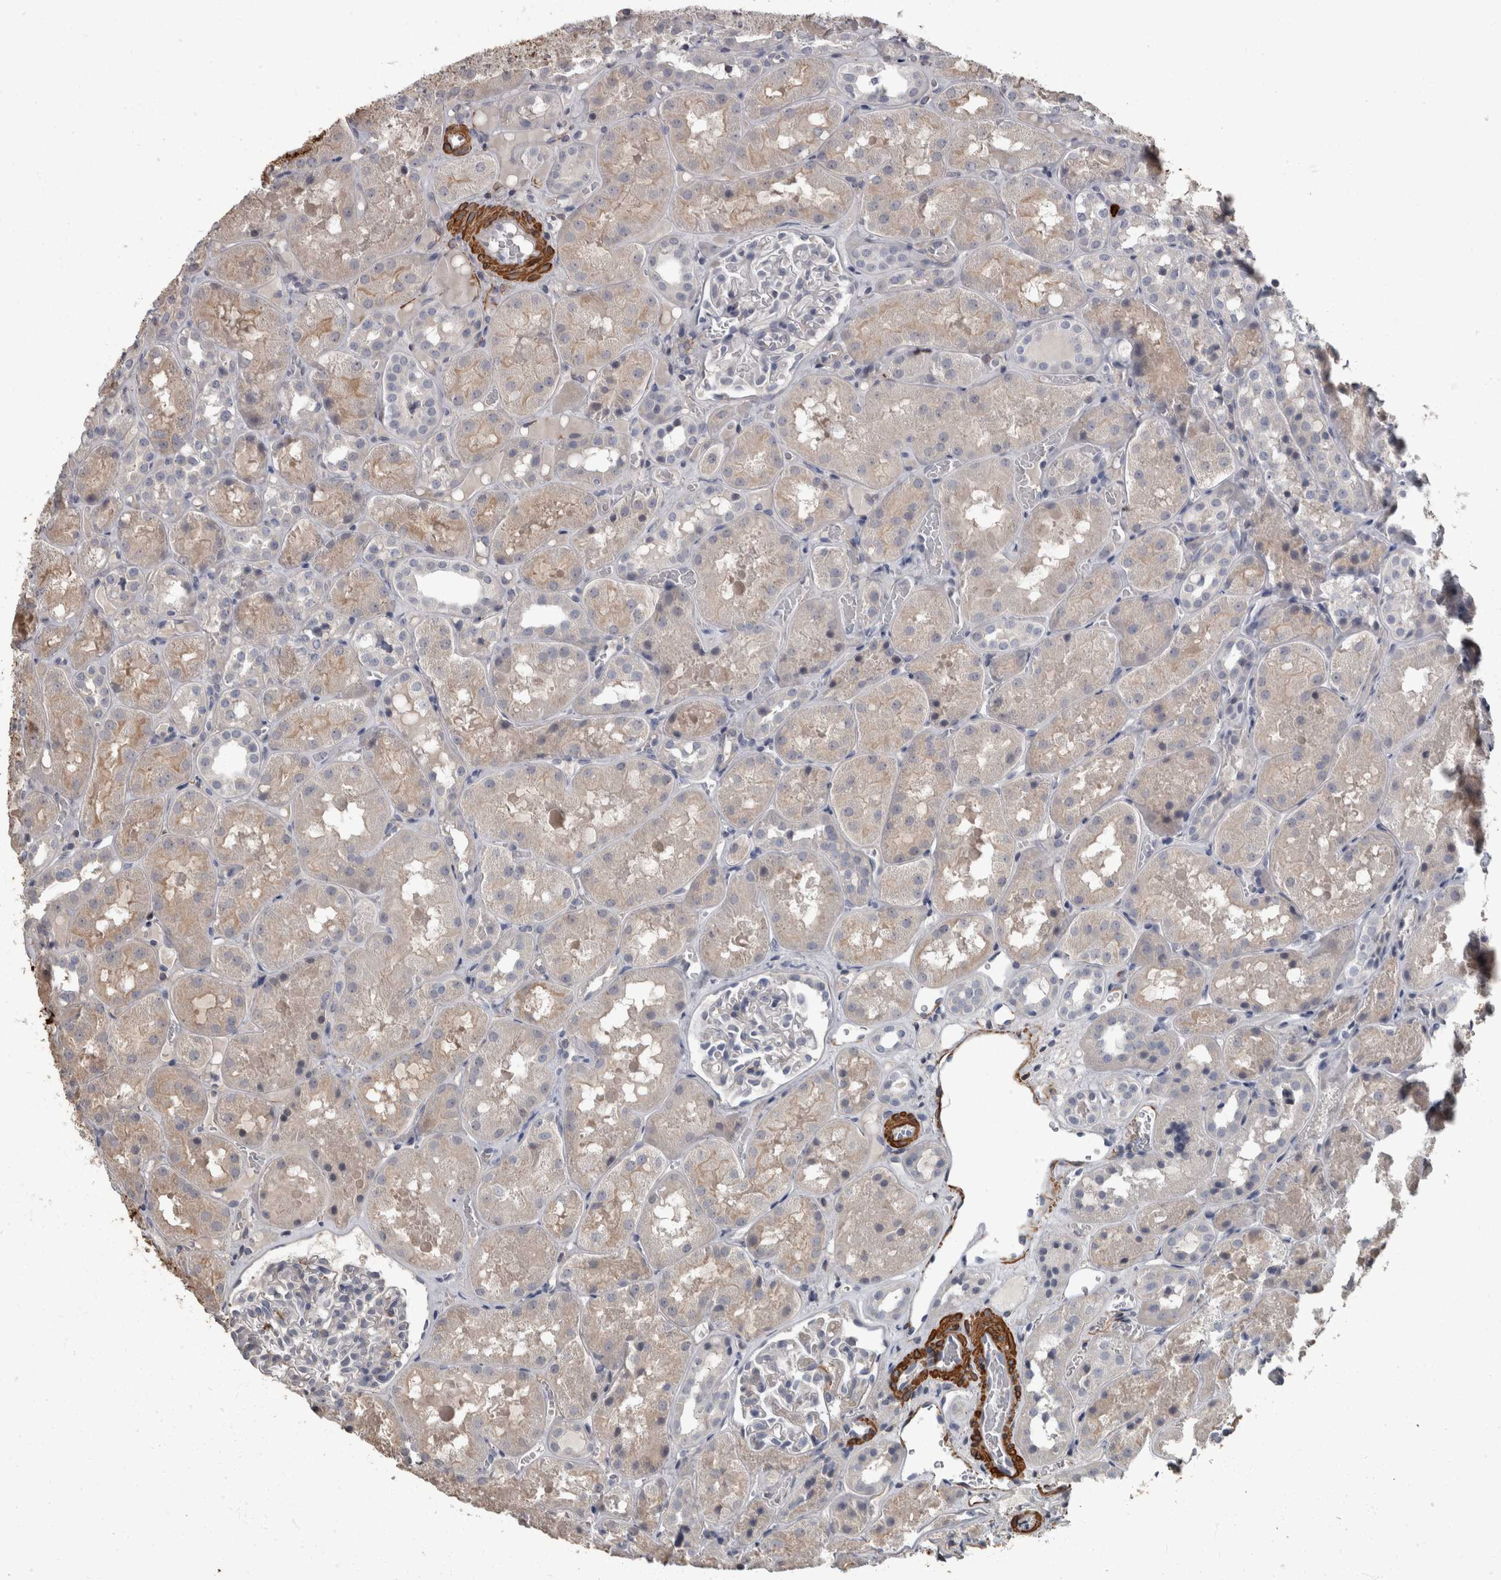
{"staining": {"intensity": "negative", "quantity": "none", "location": "none"}, "tissue": "kidney", "cell_type": "Cells in glomeruli", "image_type": "normal", "snomed": [{"axis": "morphology", "description": "Normal tissue, NOS"}, {"axis": "topography", "description": "Kidney"}], "caption": "Immunohistochemistry (IHC) histopathology image of normal human kidney stained for a protein (brown), which reveals no staining in cells in glomeruli.", "gene": "MASTL", "patient": {"sex": "male", "age": 16}}